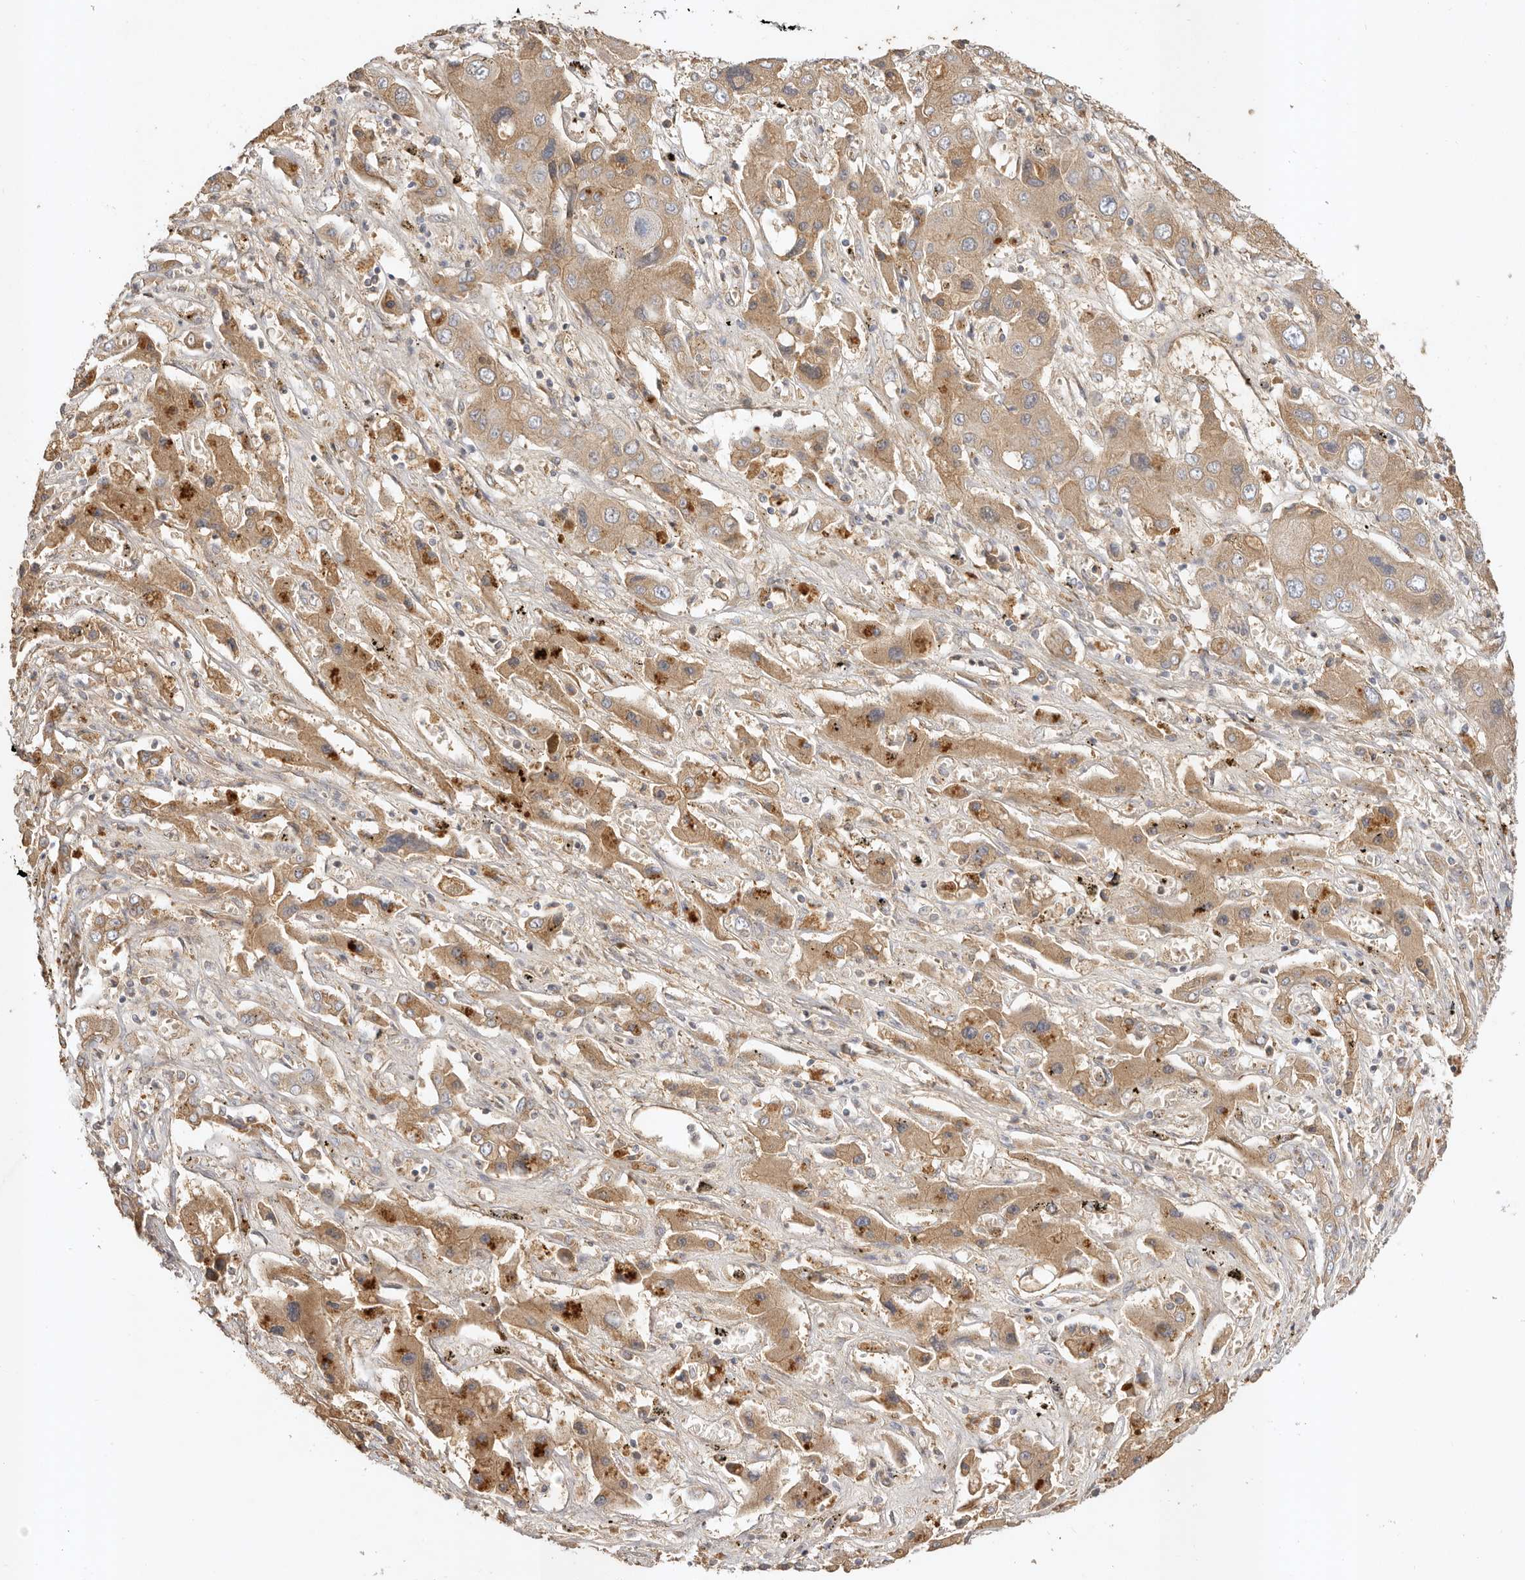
{"staining": {"intensity": "moderate", "quantity": ">75%", "location": "cytoplasmic/membranous"}, "tissue": "liver cancer", "cell_type": "Tumor cells", "image_type": "cancer", "snomed": [{"axis": "morphology", "description": "Cholangiocarcinoma"}, {"axis": "topography", "description": "Liver"}], "caption": "This micrograph displays immunohistochemistry staining of liver cancer (cholangiocarcinoma), with medium moderate cytoplasmic/membranous positivity in about >75% of tumor cells.", "gene": "ADAMTS9", "patient": {"sex": "male", "age": 67}}